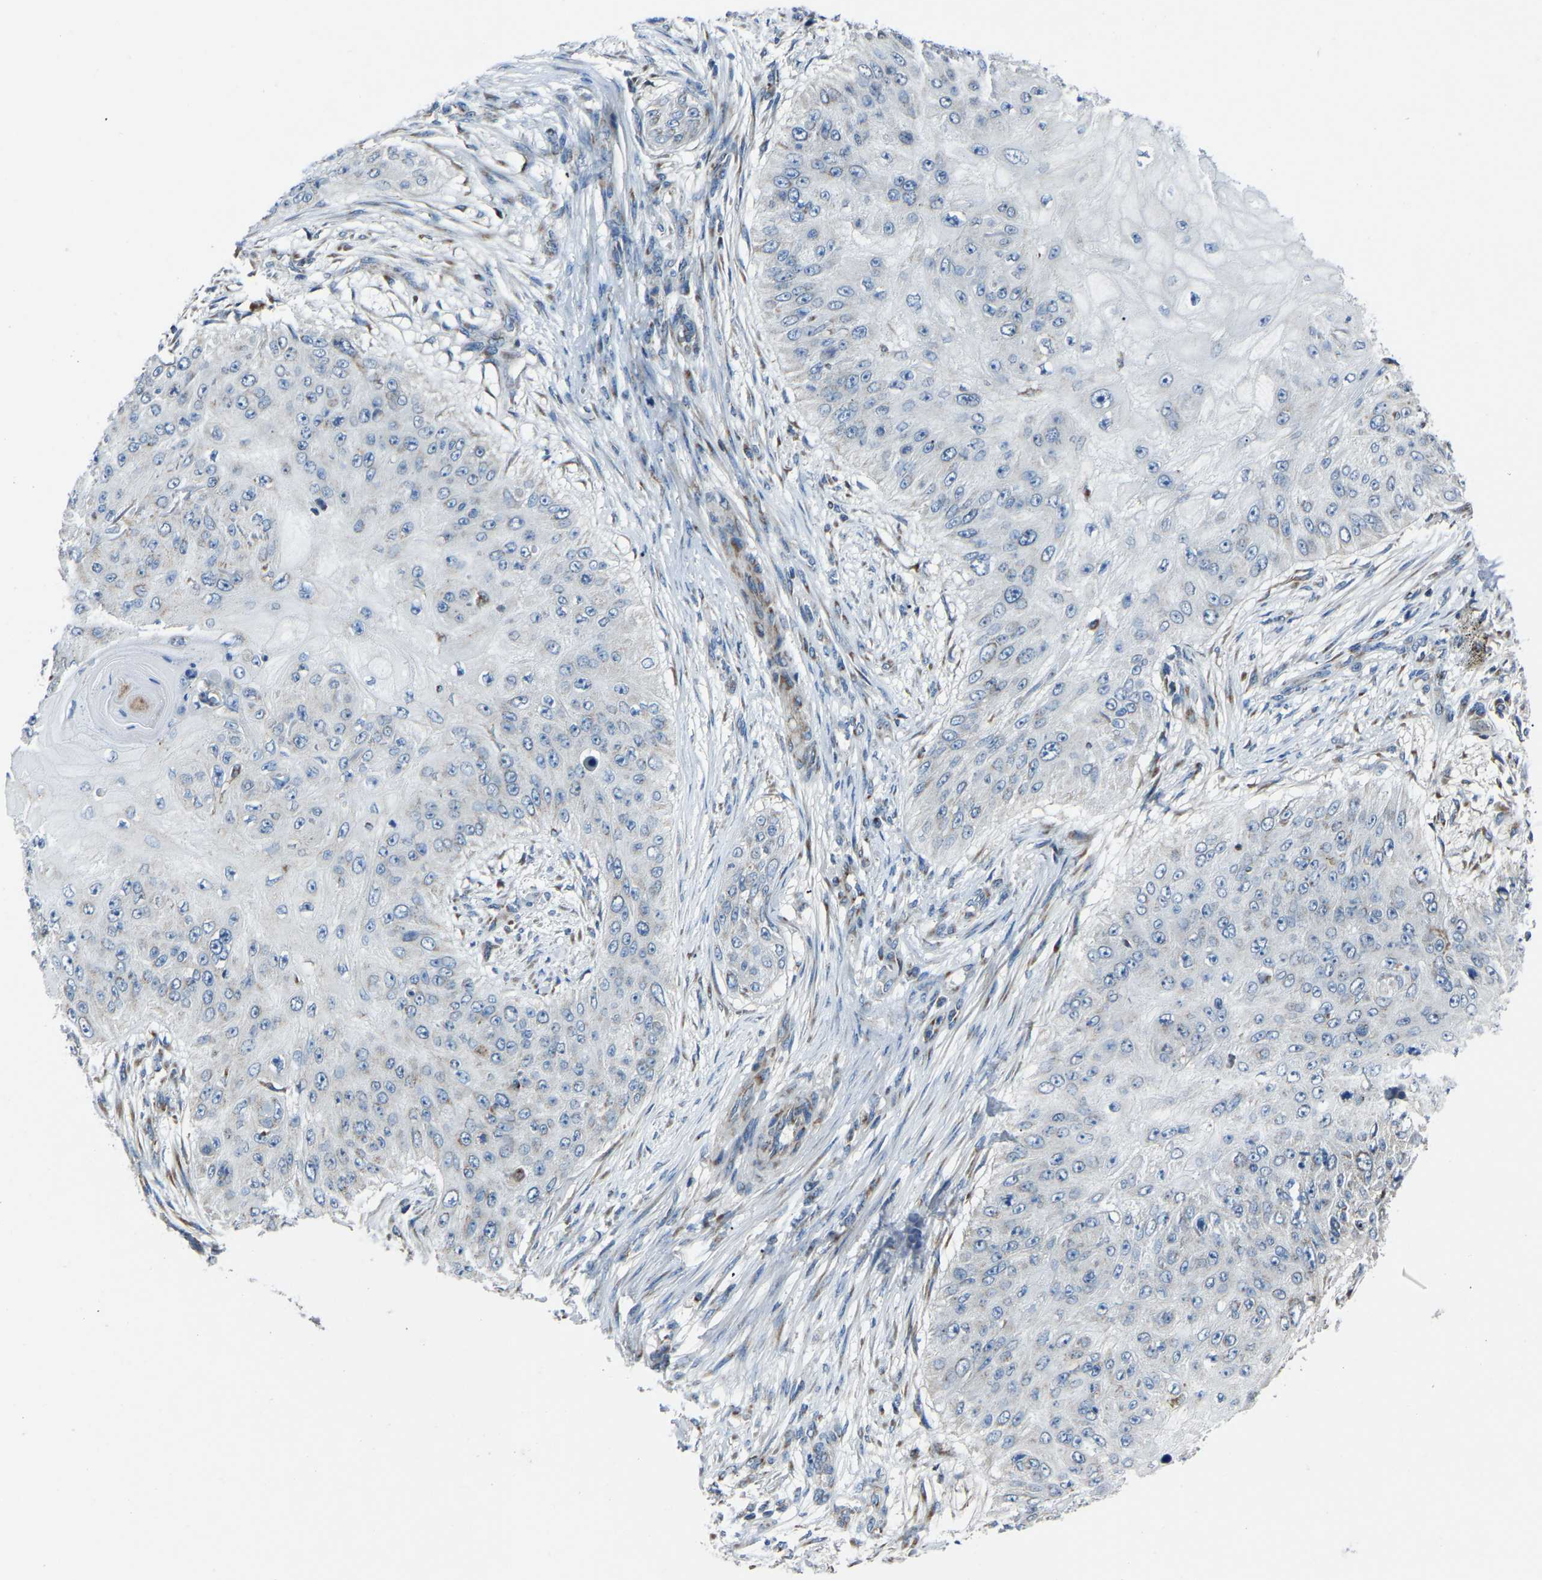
{"staining": {"intensity": "negative", "quantity": "none", "location": "none"}, "tissue": "skin cancer", "cell_type": "Tumor cells", "image_type": "cancer", "snomed": [{"axis": "morphology", "description": "Squamous cell carcinoma, NOS"}, {"axis": "topography", "description": "Skin"}], "caption": "An immunohistochemistry photomicrograph of skin squamous cell carcinoma is shown. There is no staining in tumor cells of skin squamous cell carcinoma. (DAB (3,3'-diaminobenzidine) immunohistochemistry, high magnification).", "gene": "CANT1", "patient": {"sex": "female", "age": 80}}